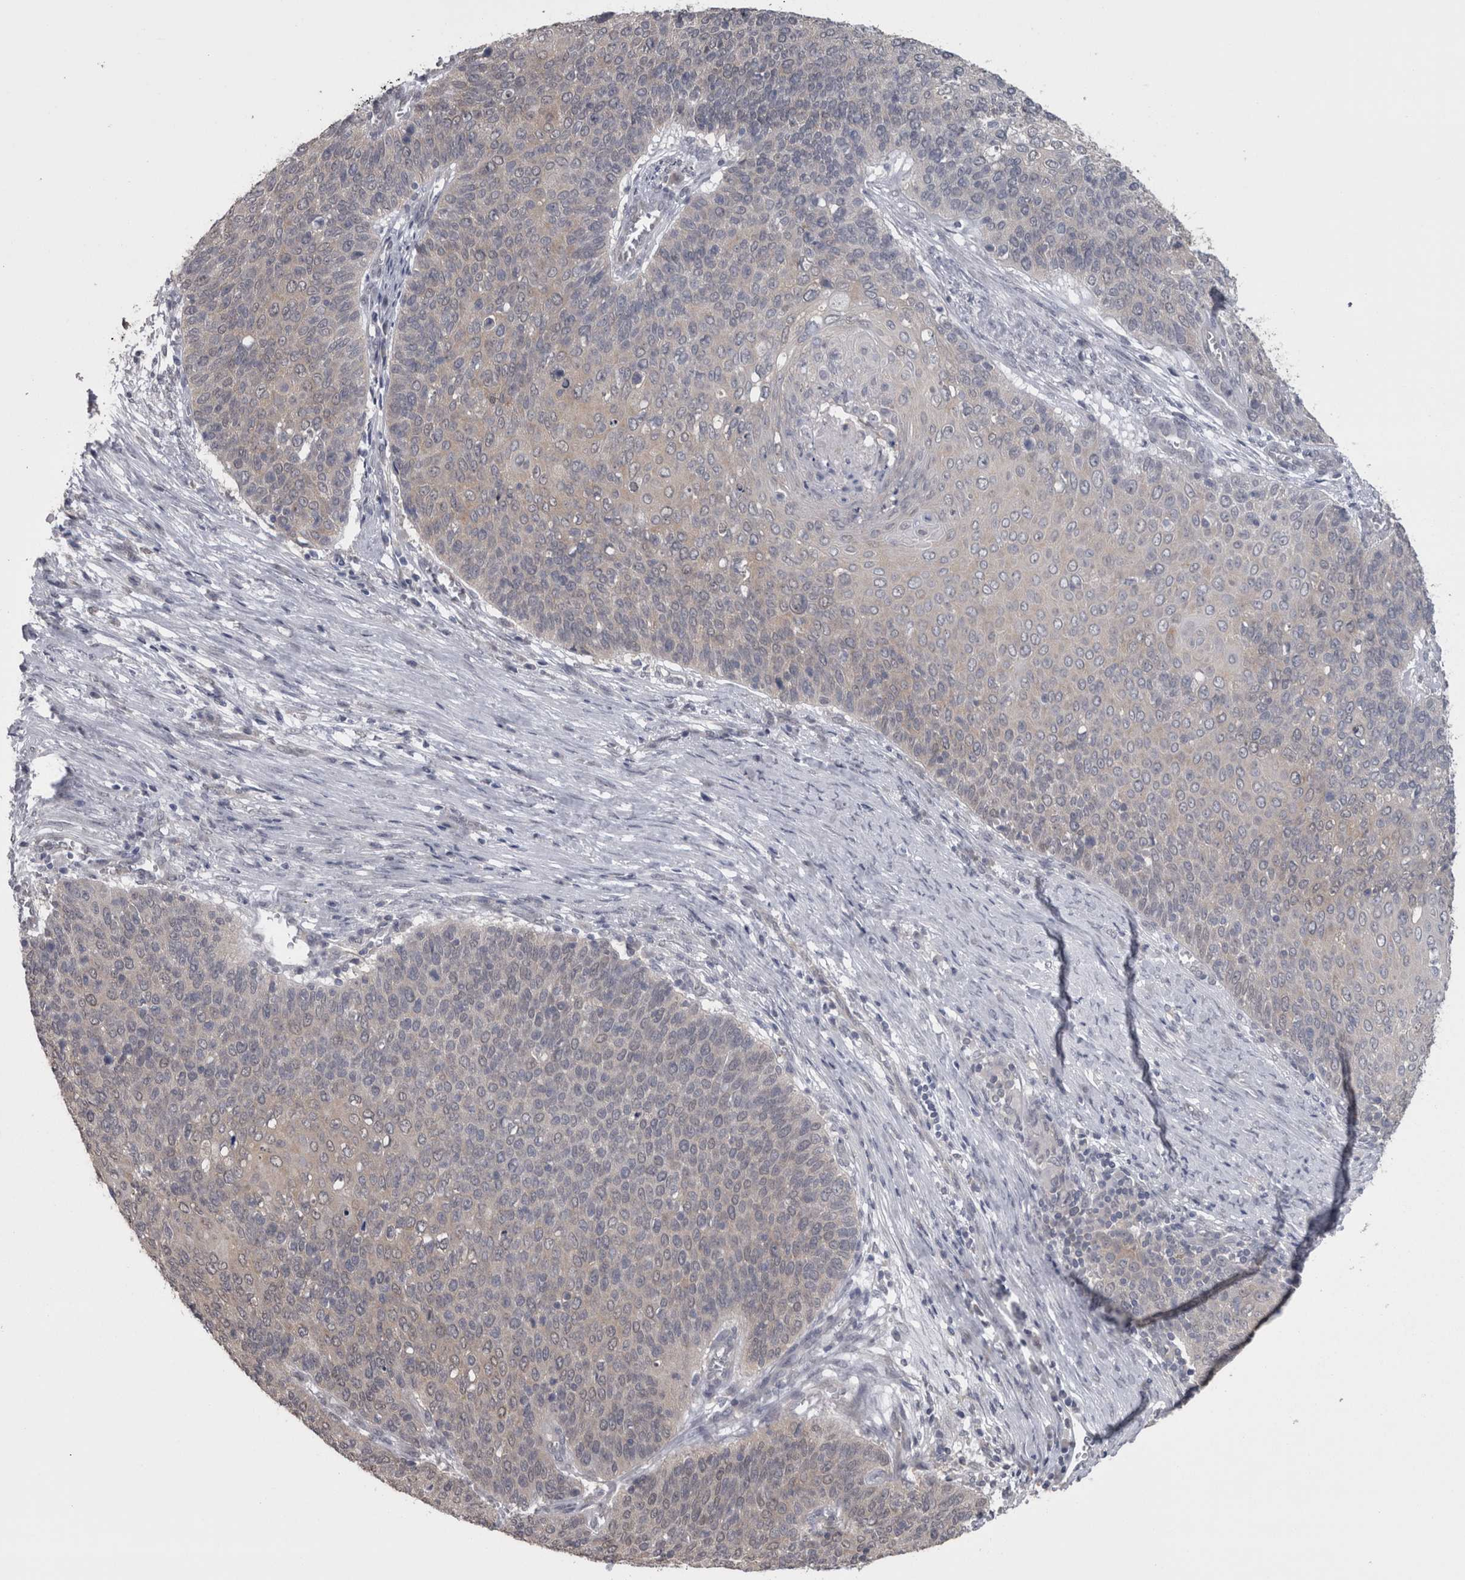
{"staining": {"intensity": "weak", "quantity": "25%-75%", "location": "cytoplasmic/membranous"}, "tissue": "cervical cancer", "cell_type": "Tumor cells", "image_type": "cancer", "snomed": [{"axis": "morphology", "description": "Squamous cell carcinoma, NOS"}, {"axis": "topography", "description": "Cervix"}], "caption": "Cervical cancer tissue exhibits weak cytoplasmic/membranous positivity in about 25%-75% of tumor cells, visualized by immunohistochemistry.", "gene": "DDX6", "patient": {"sex": "female", "age": 39}}